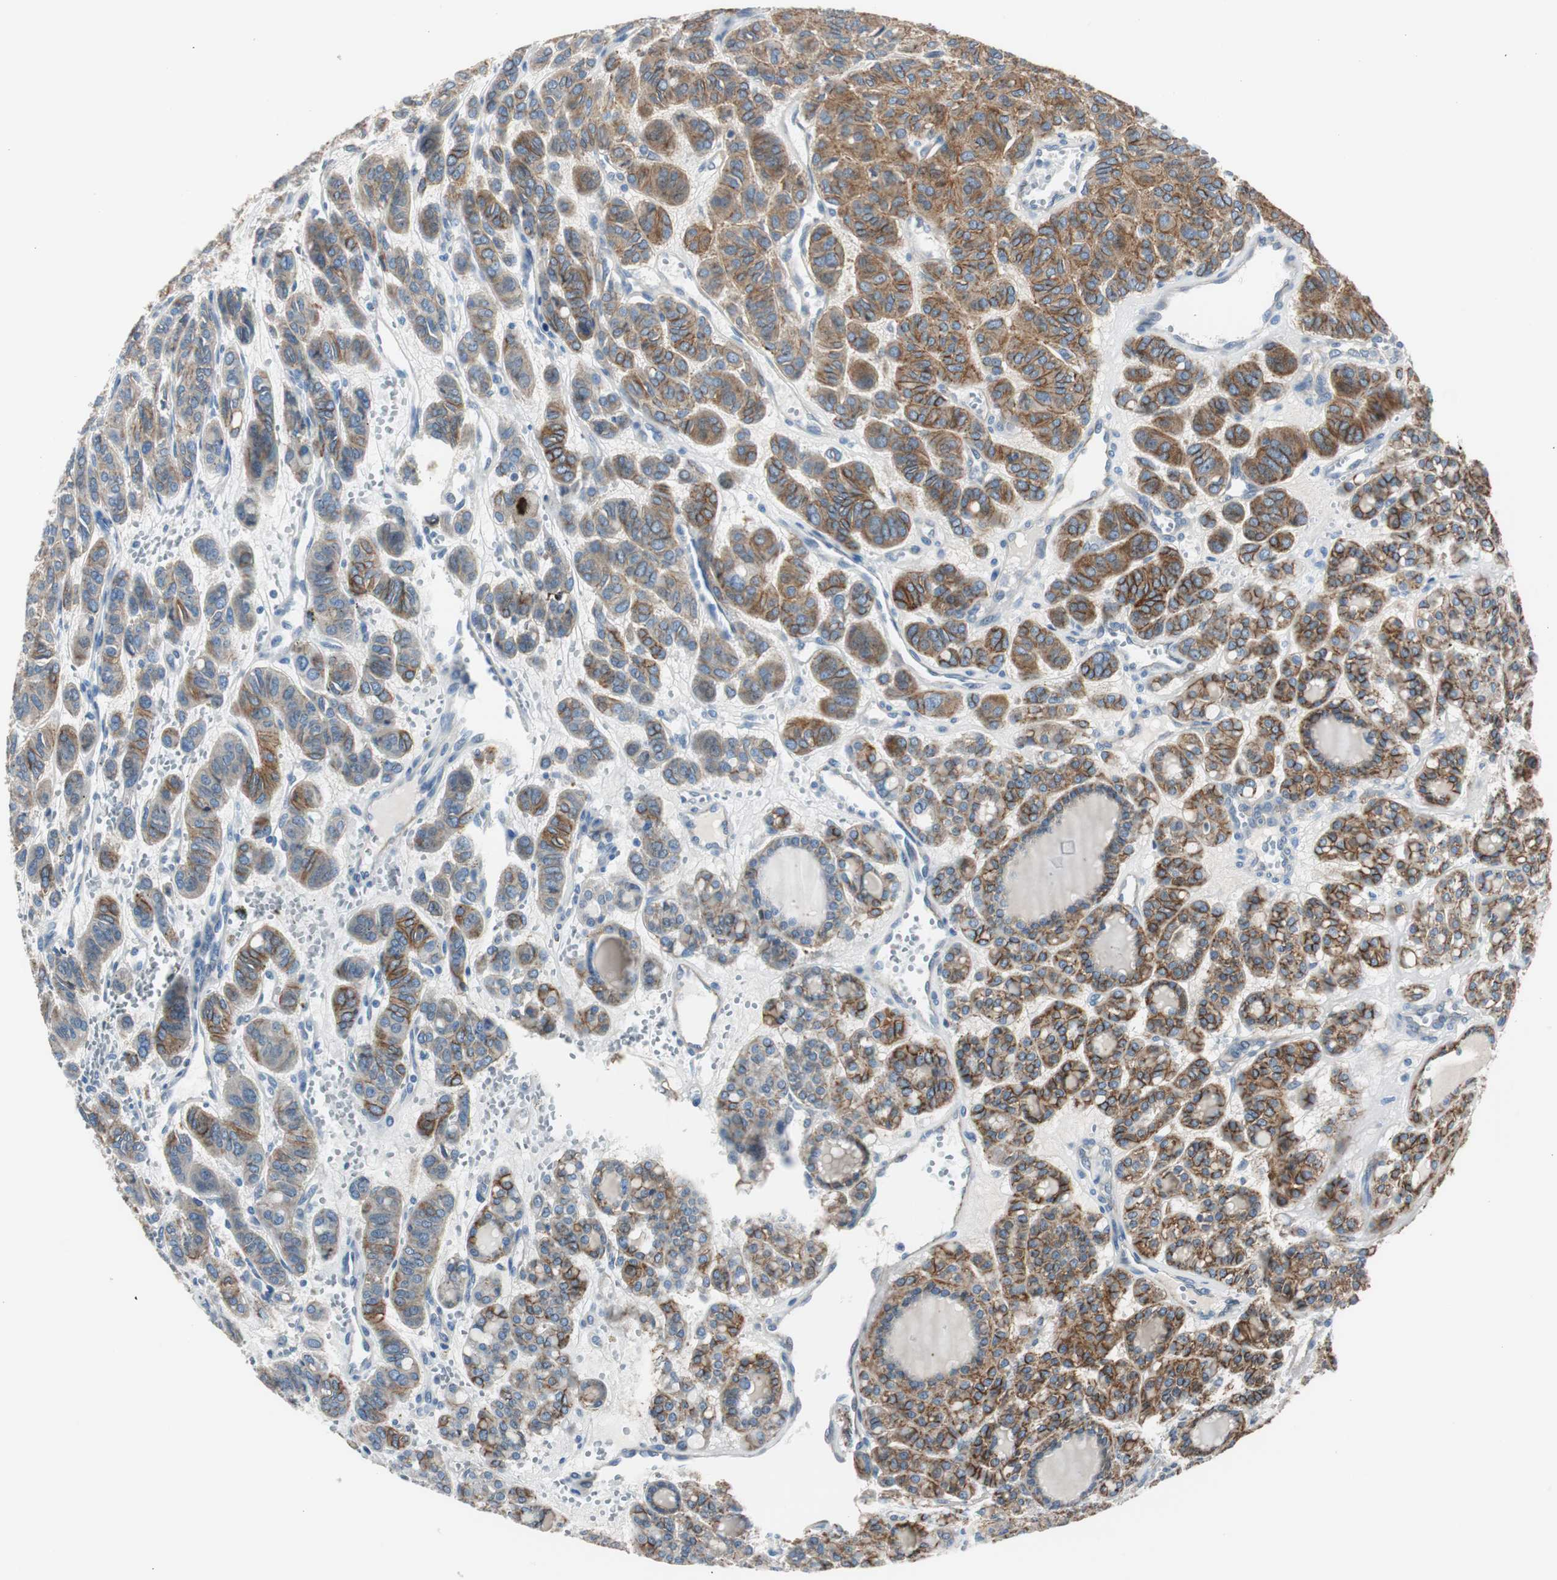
{"staining": {"intensity": "strong", "quantity": ">75%", "location": "cytoplasmic/membranous"}, "tissue": "thyroid cancer", "cell_type": "Tumor cells", "image_type": "cancer", "snomed": [{"axis": "morphology", "description": "Follicular adenoma carcinoma, NOS"}, {"axis": "topography", "description": "Thyroid gland"}], "caption": "The image displays staining of thyroid cancer, revealing strong cytoplasmic/membranous protein positivity (brown color) within tumor cells.", "gene": "STXBP4", "patient": {"sex": "female", "age": 71}}